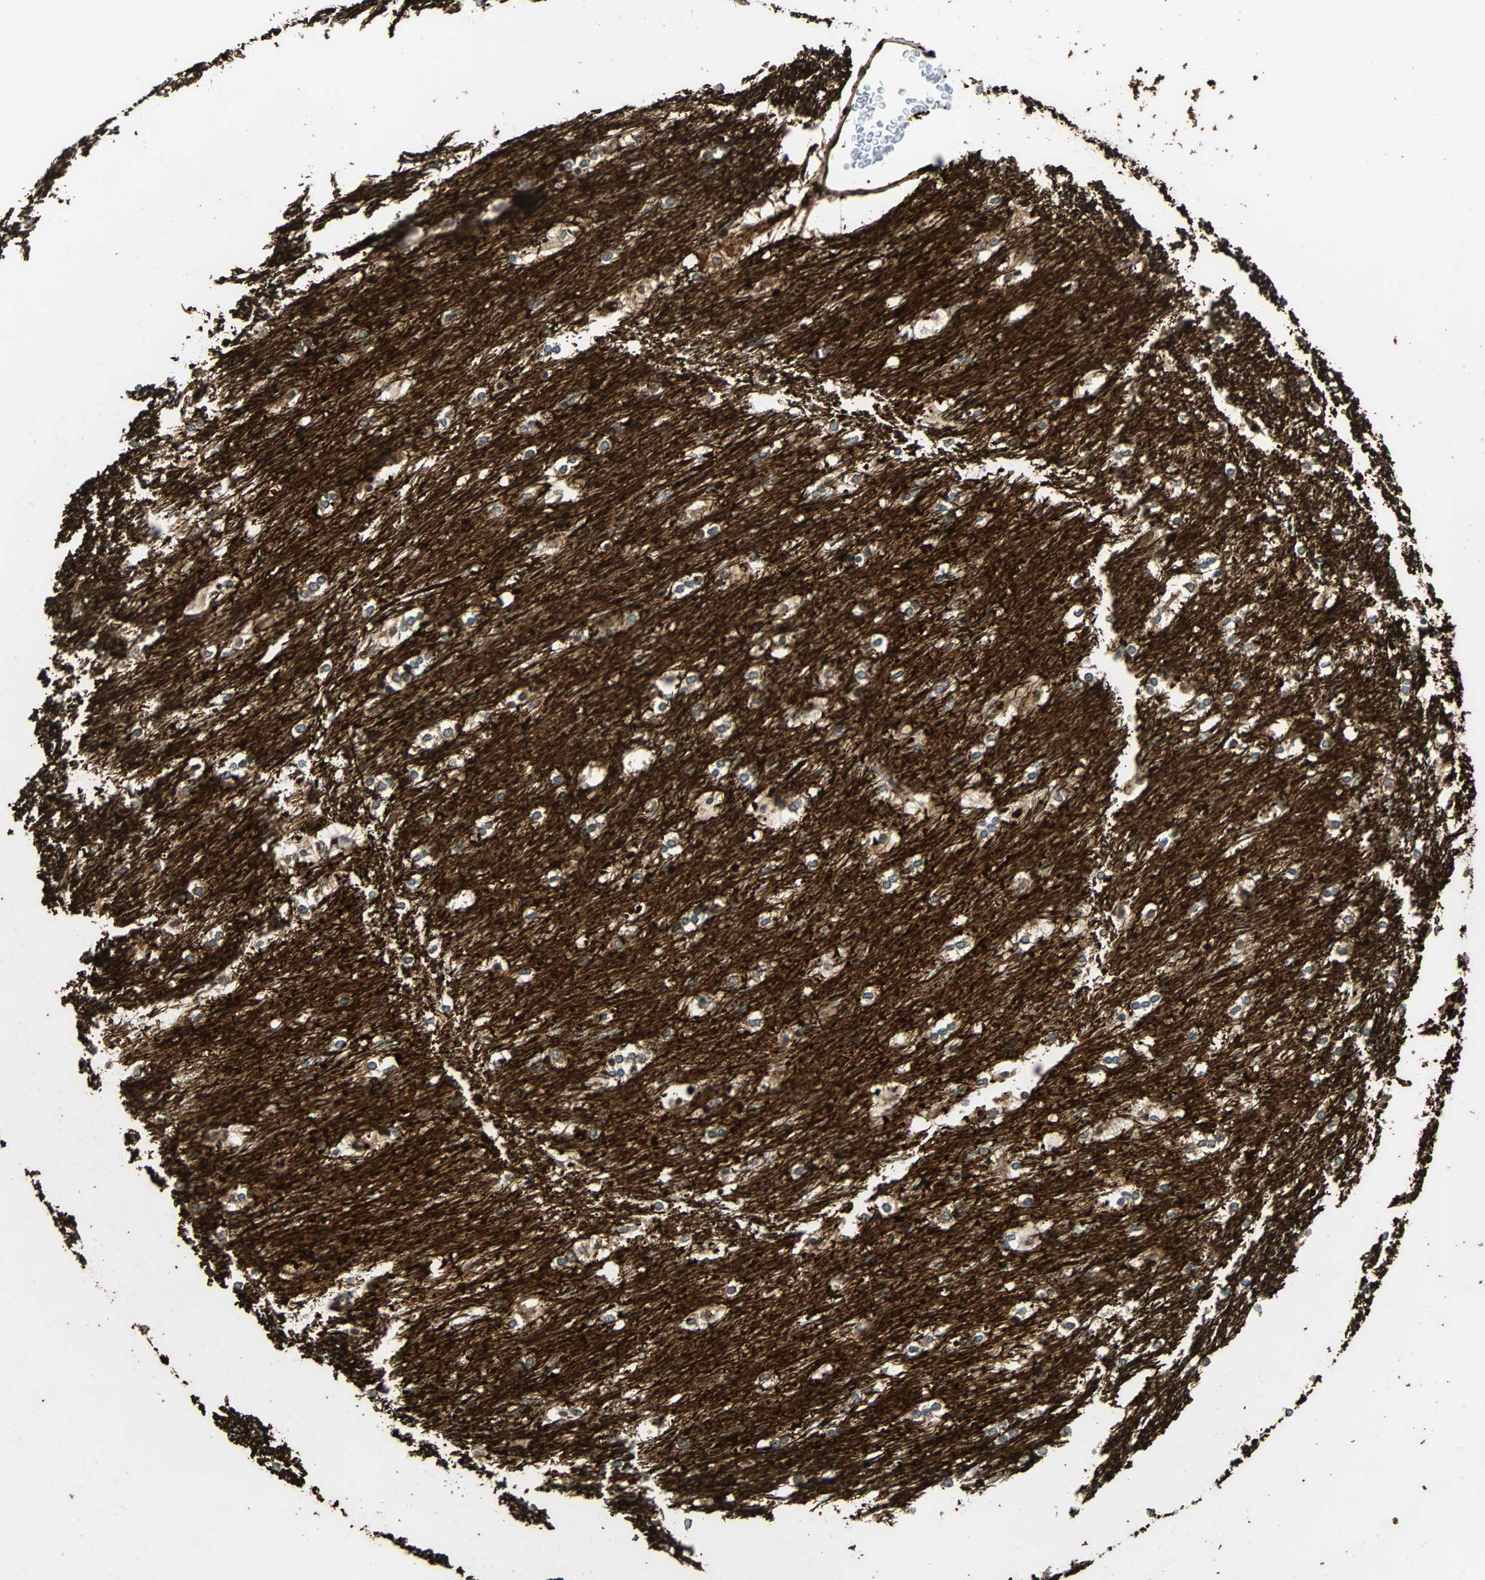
{"staining": {"intensity": "negative", "quantity": "none", "location": "none"}, "tissue": "caudate", "cell_type": "Glial cells", "image_type": "normal", "snomed": [{"axis": "morphology", "description": "Normal tissue, NOS"}, {"axis": "topography", "description": "Lateral ventricle wall"}], "caption": "Protein analysis of benign caudate exhibits no significant positivity in glial cells. The staining was performed using DAB to visualize the protein expression in brown, while the nuclei were stained in blue with hematoxylin (Magnification: 20x).", "gene": "TUBA4A", "patient": {"sex": "female", "age": 19}}